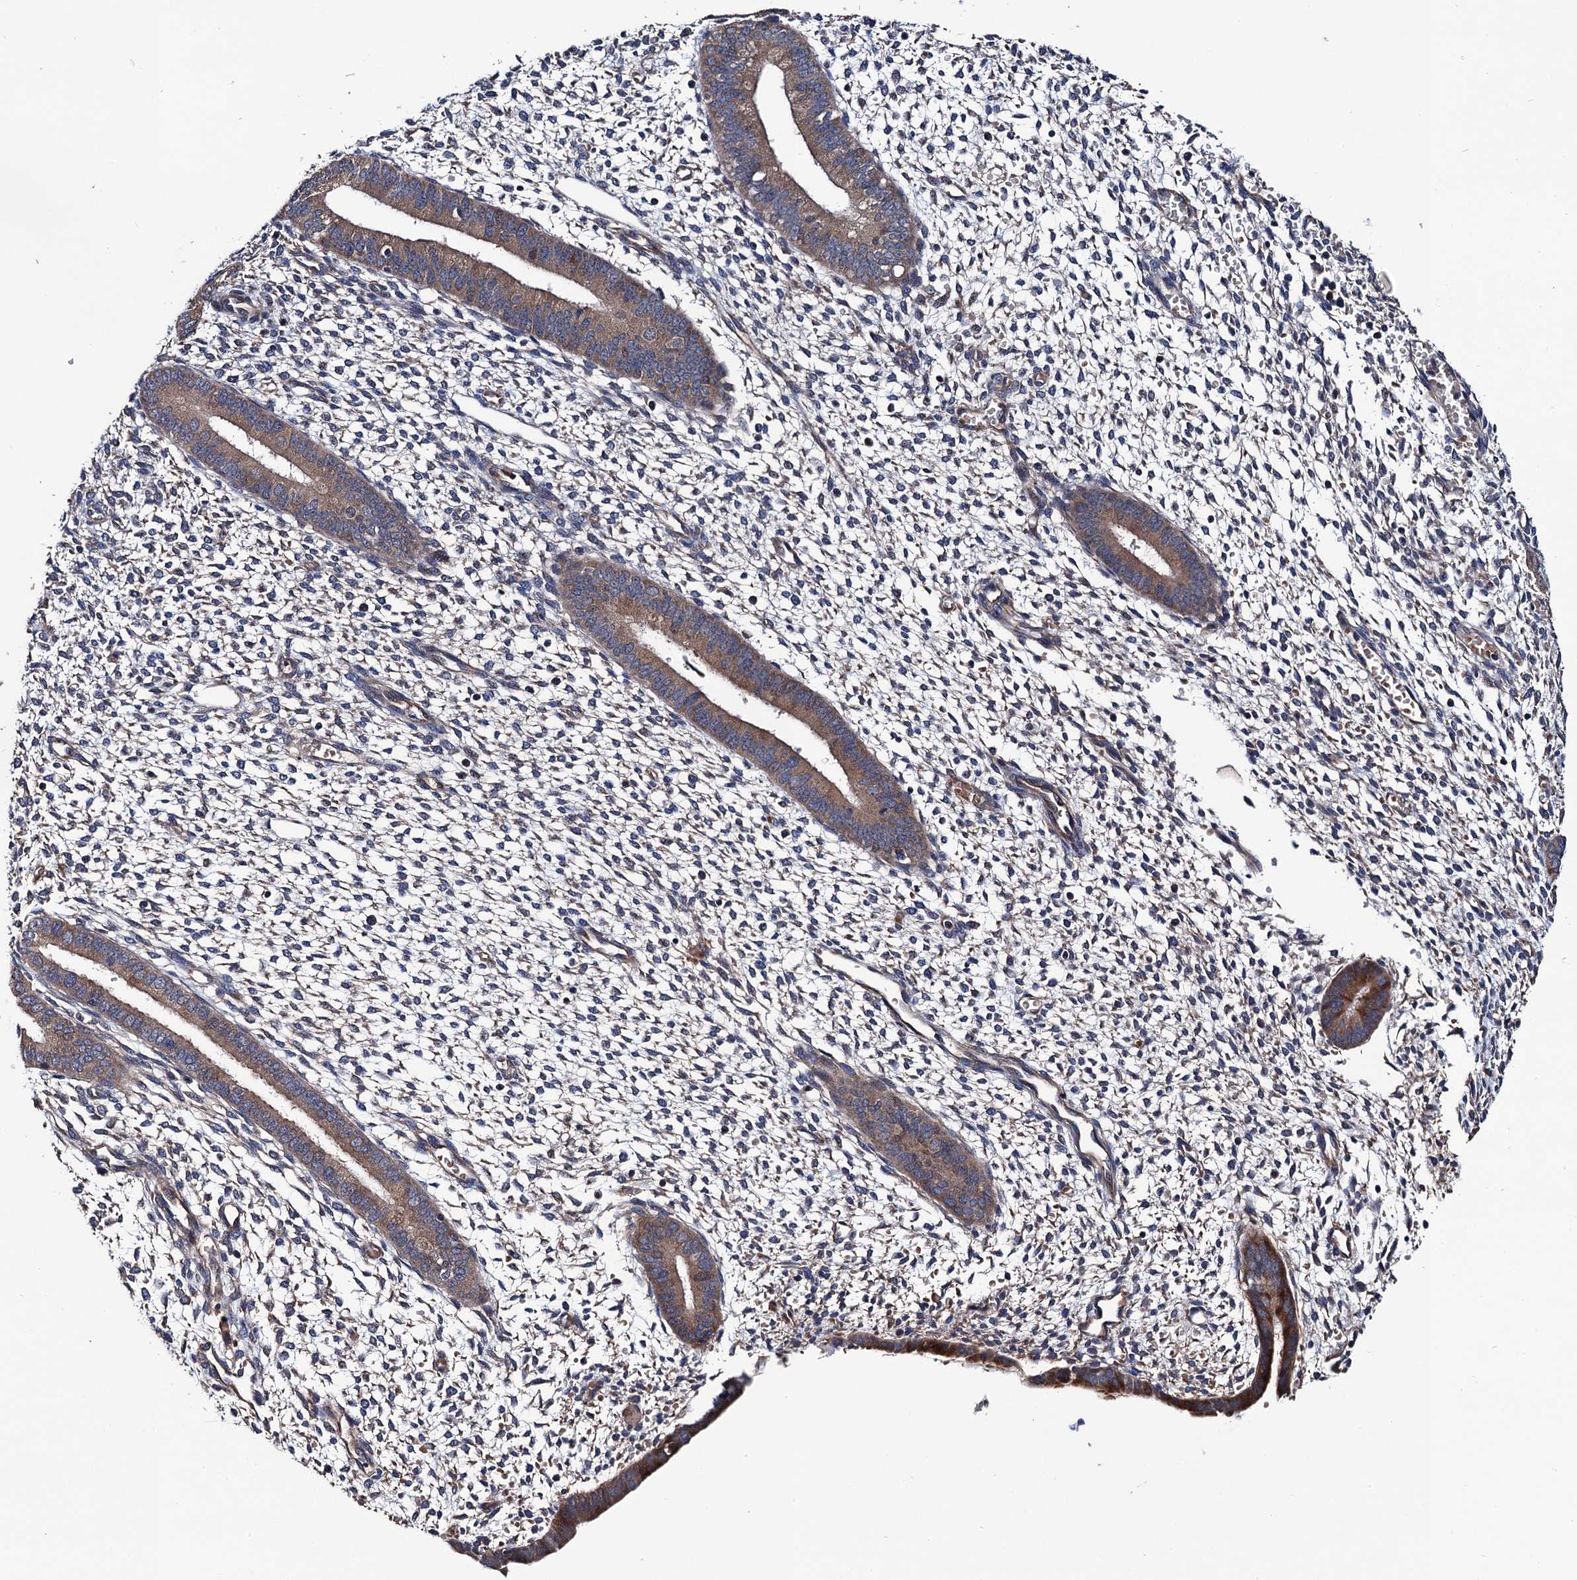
{"staining": {"intensity": "negative", "quantity": "none", "location": "none"}, "tissue": "endometrium", "cell_type": "Cells in endometrial stroma", "image_type": "normal", "snomed": [{"axis": "morphology", "description": "Normal tissue, NOS"}, {"axis": "topography", "description": "Endometrium"}], "caption": "IHC image of normal endometrium: endometrium stained with DAB (3,3'-diaminobenzidine) displays no significant protein staining in cells in endometrial stroma. (DAB (3,3'-diaminobenzidine) immunohistochemistry visualized using brightfield microscopy, high magnification).", "gene": "TRMT112", "patient": {"sex": "female", "age": 46}}